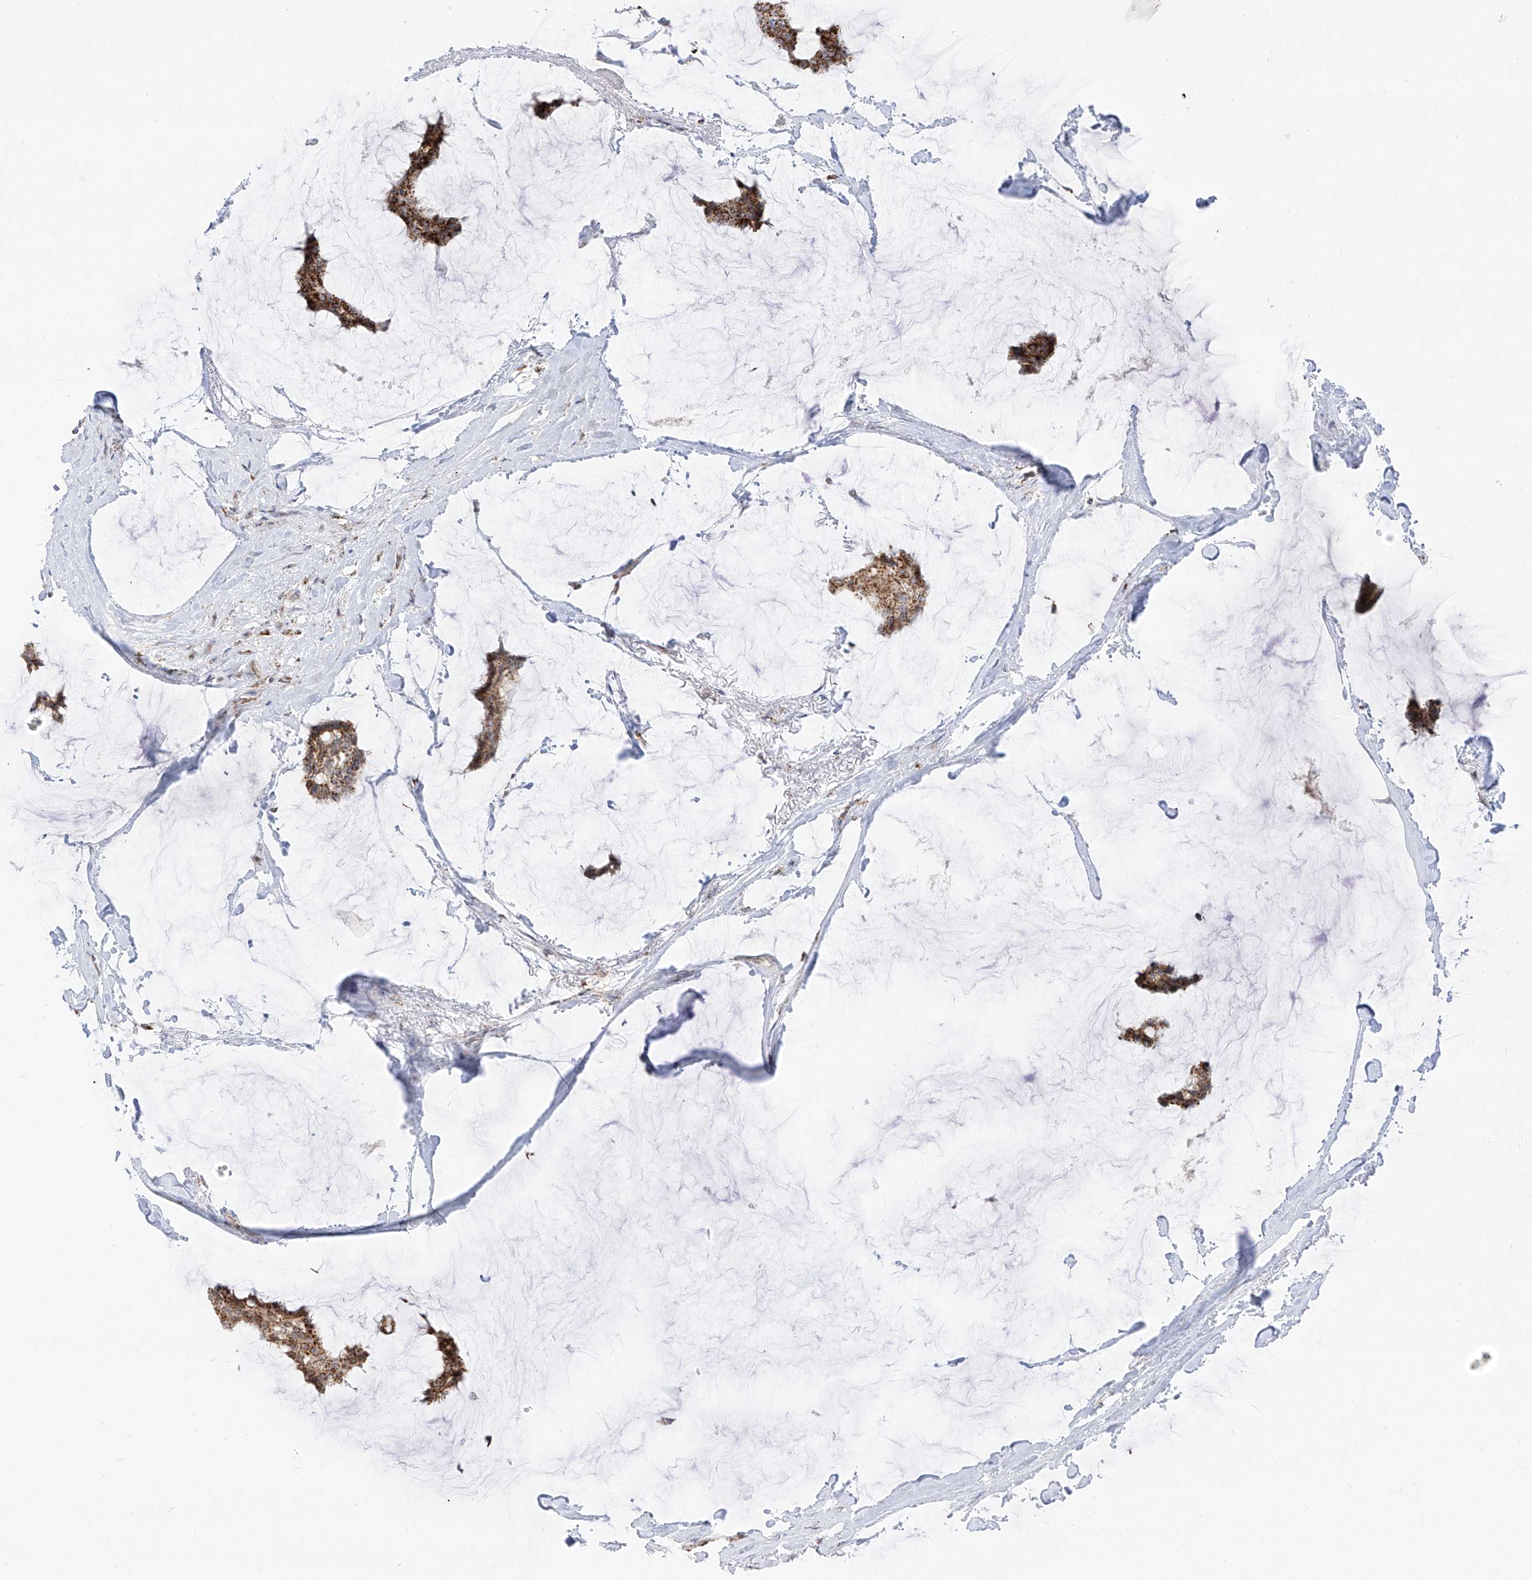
{"staining": {"intensity": "moderate", "quantity": ">75%", "location": "cytoplasmic/membranous"}, "tissue": "breast cancer", "cell_type": "Tumor cells", "image_type": "cancer", "snomed": [{"axis": "morphology", "description": "Duct carcinoma"}, {"axis": "topography", "description": "Breast"}], "caption": "Protein staining of invasive ductal carcinoma (breast) tissue reveals moderate cytoplasmic/membranous expression in approximately >75% of tumor cells. (DAB (3,3'-diaminobenzidine) IHC, brown staining for protein, blue staining for nuclei).", "gene": "ETHE1", "patient": {"sex": "female", "age": 93}}